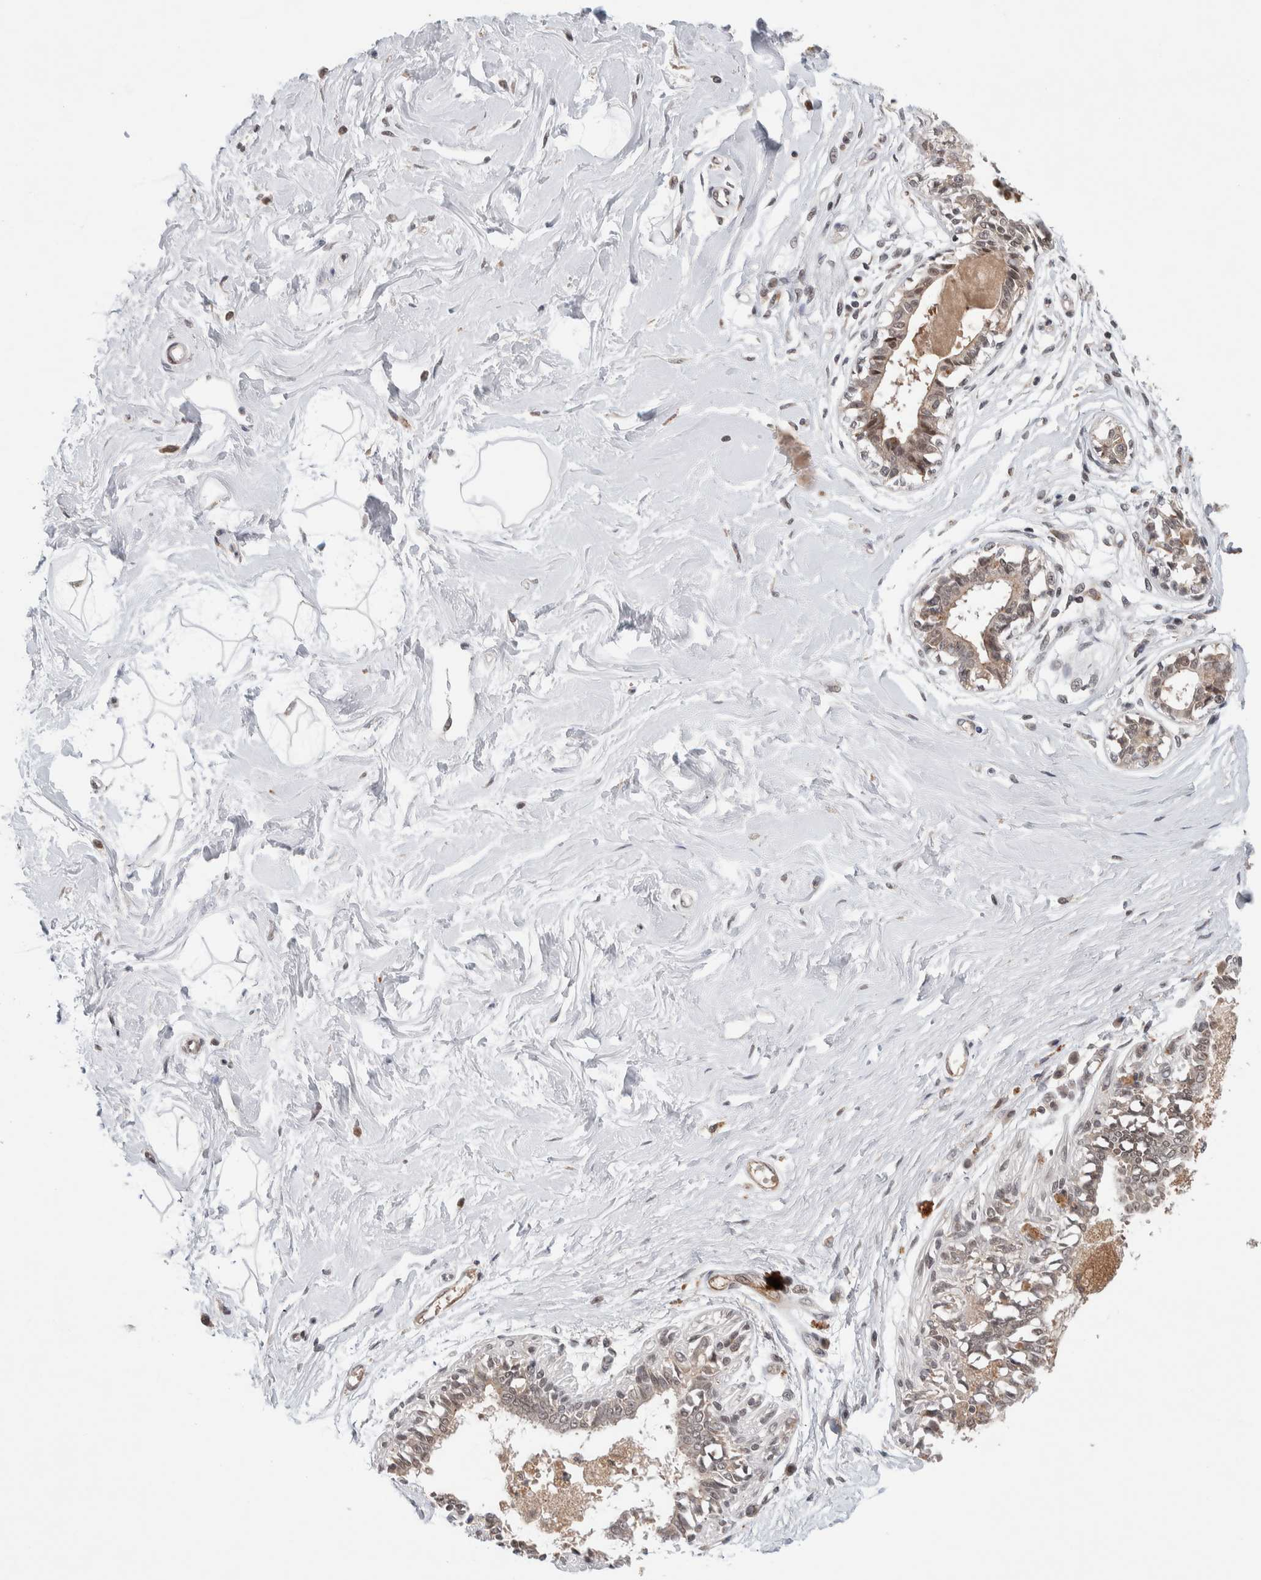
{"staining": {"intensity": "negative", "quantity": "none", "location": "none"}, "tissue": "breast", "cell_type": "Adipocytes", "image_type": "normal", "snomed": [{"axis": "morphology", "description": "Normal tissue, NOS"}, {"axis": "topography", "description": "Breast"}], "caption": "This is a image of immunohistochemistry staining of unremarkable breast, which shows no staining in adipocytes.", "gene": "KCNK1", "patient": {"sex": "female", "age": 45}}